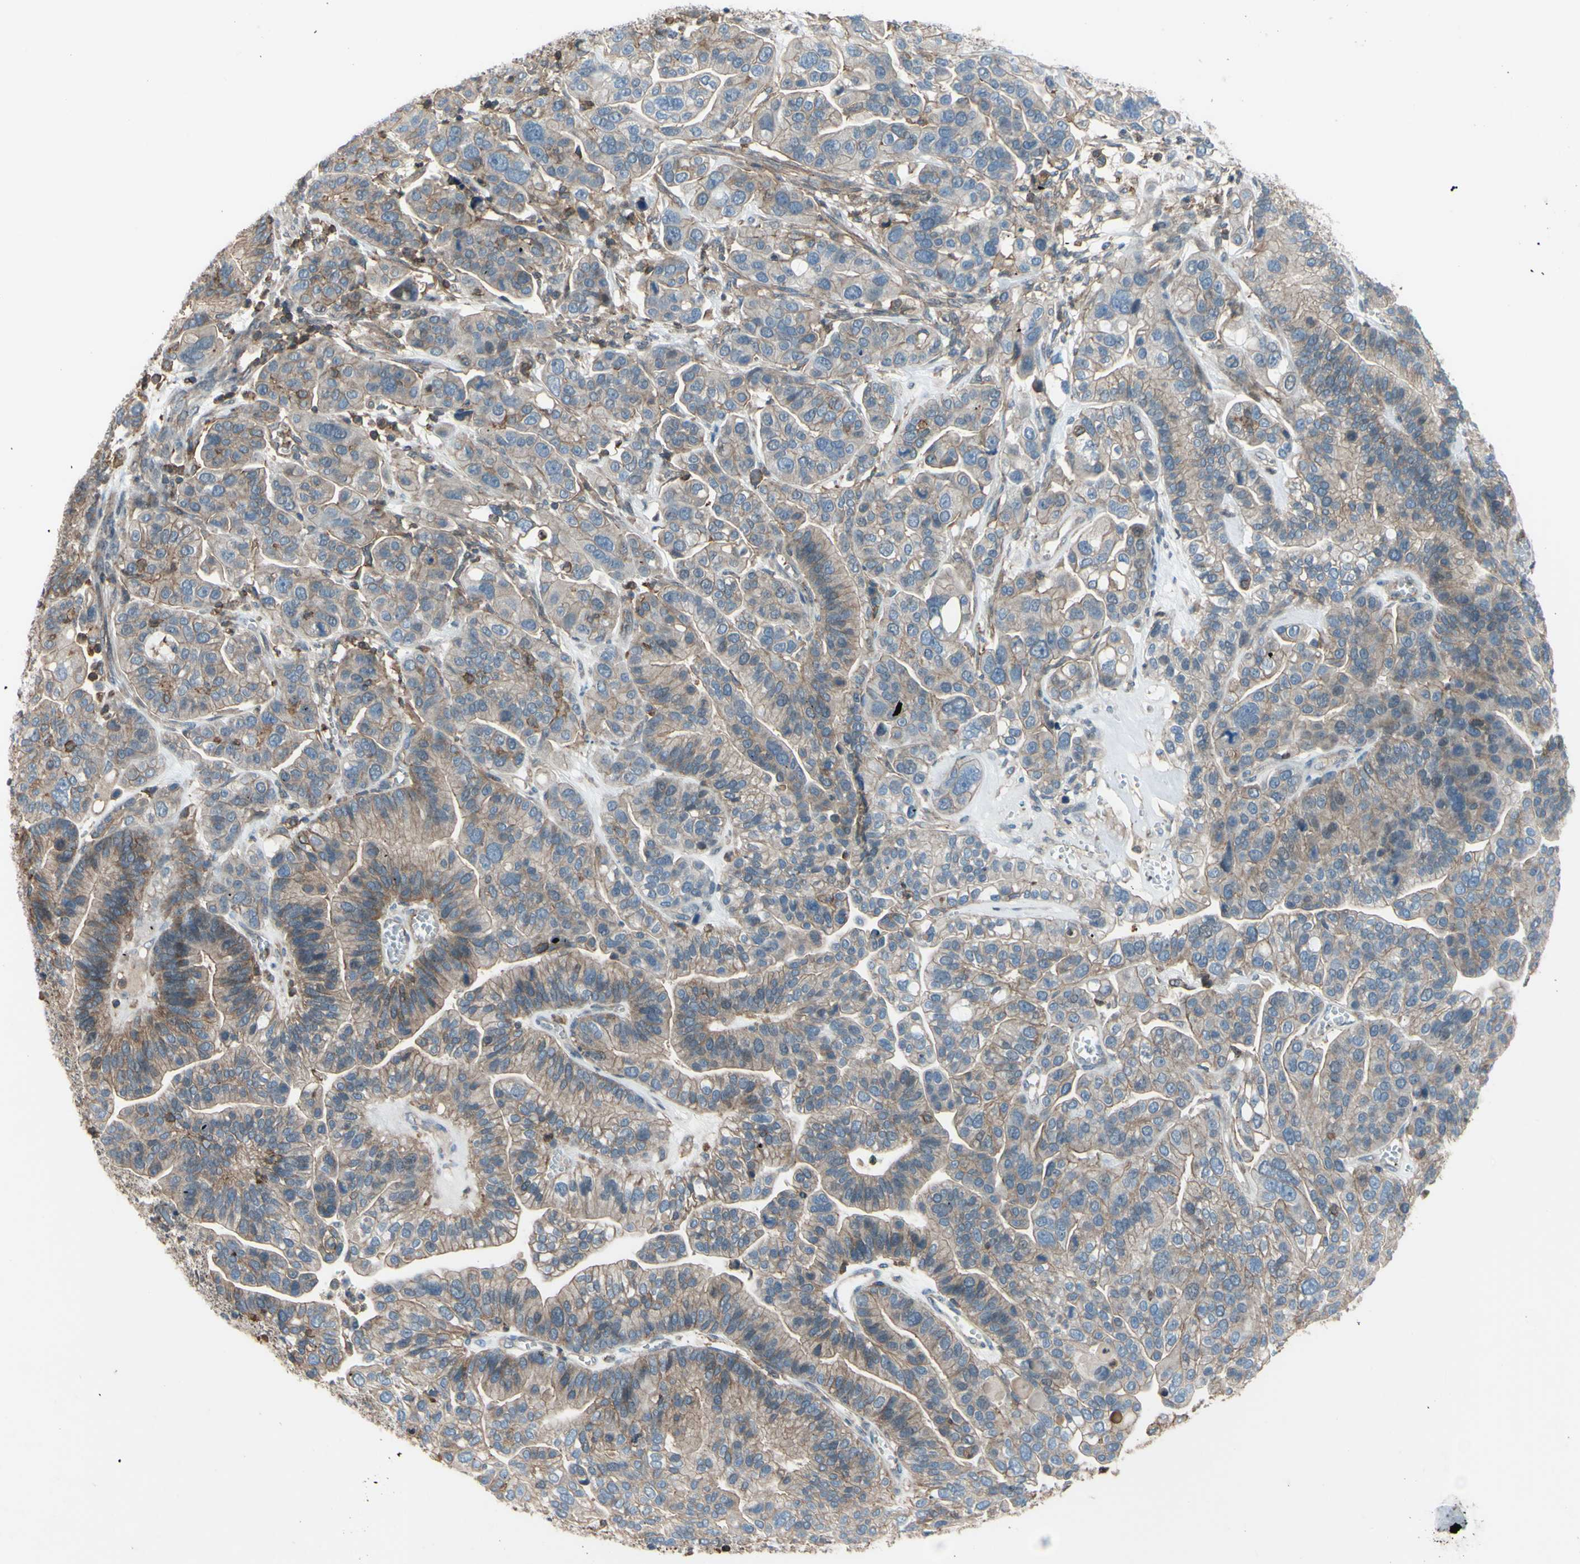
{"staining": {"intensity": "moderate", "quantity": "25%-75%", "location": "cytoplasmic/membranous"}, "tissue": "ovarian cancer", "cell_type": "Tumor cells", "image_type": "cancer", "snomed": [{"axis": "morphology", "description": "Cystadenocarcinoma, serous, NOS"}, {"axis": "topography", "description": "Ovary"}], "caption": "Protein staining displays moderate cytoplasmic/membranous expression in approximately 25%-75% of tumor cells in ovarian cancer (serous cystadenocarcinoma).", "gene": "ADD3", "patient": {"sex": "female", "age": 56}}